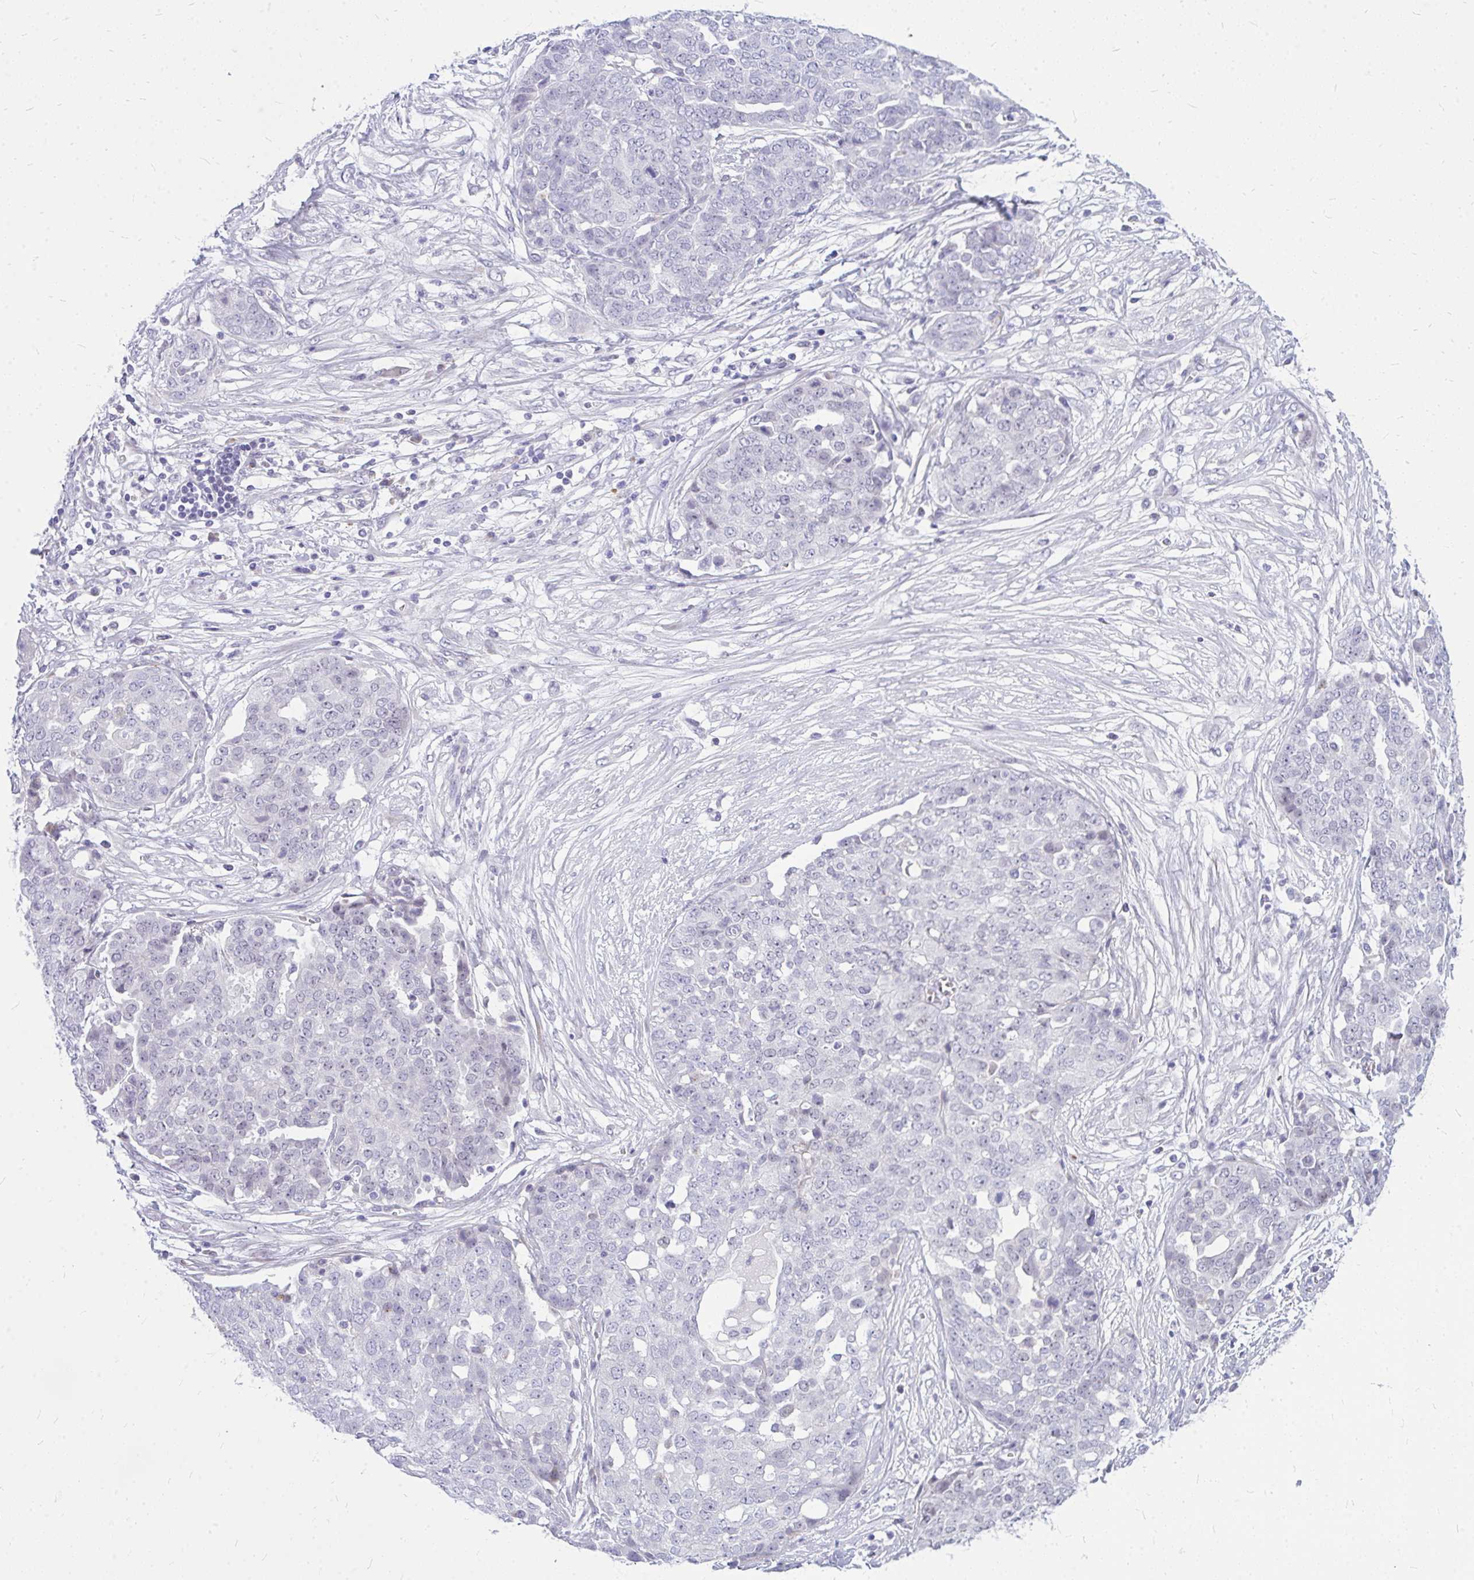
{"staining": {"intensity": "negative", "quantity": "none", "location": "none"}, "tissue": "ovarian cancer", "cell_type": "Tumor cells", "image_type": "cancer", "snomed": [{"axis": "morphology", "description": "Cystadenocarcinoma, serous, NOS"}, {"axis": "topography", "description": "Soft tissue"}, {"axis": "topography", "description": "Ovary"}], "caption": "Image shows no protein expression in tumor cells of ovarian serous cystadenocarcinoma tissue.", "gene": "ZSCAN25", "patient": {"sex": "female", "age": 57}}